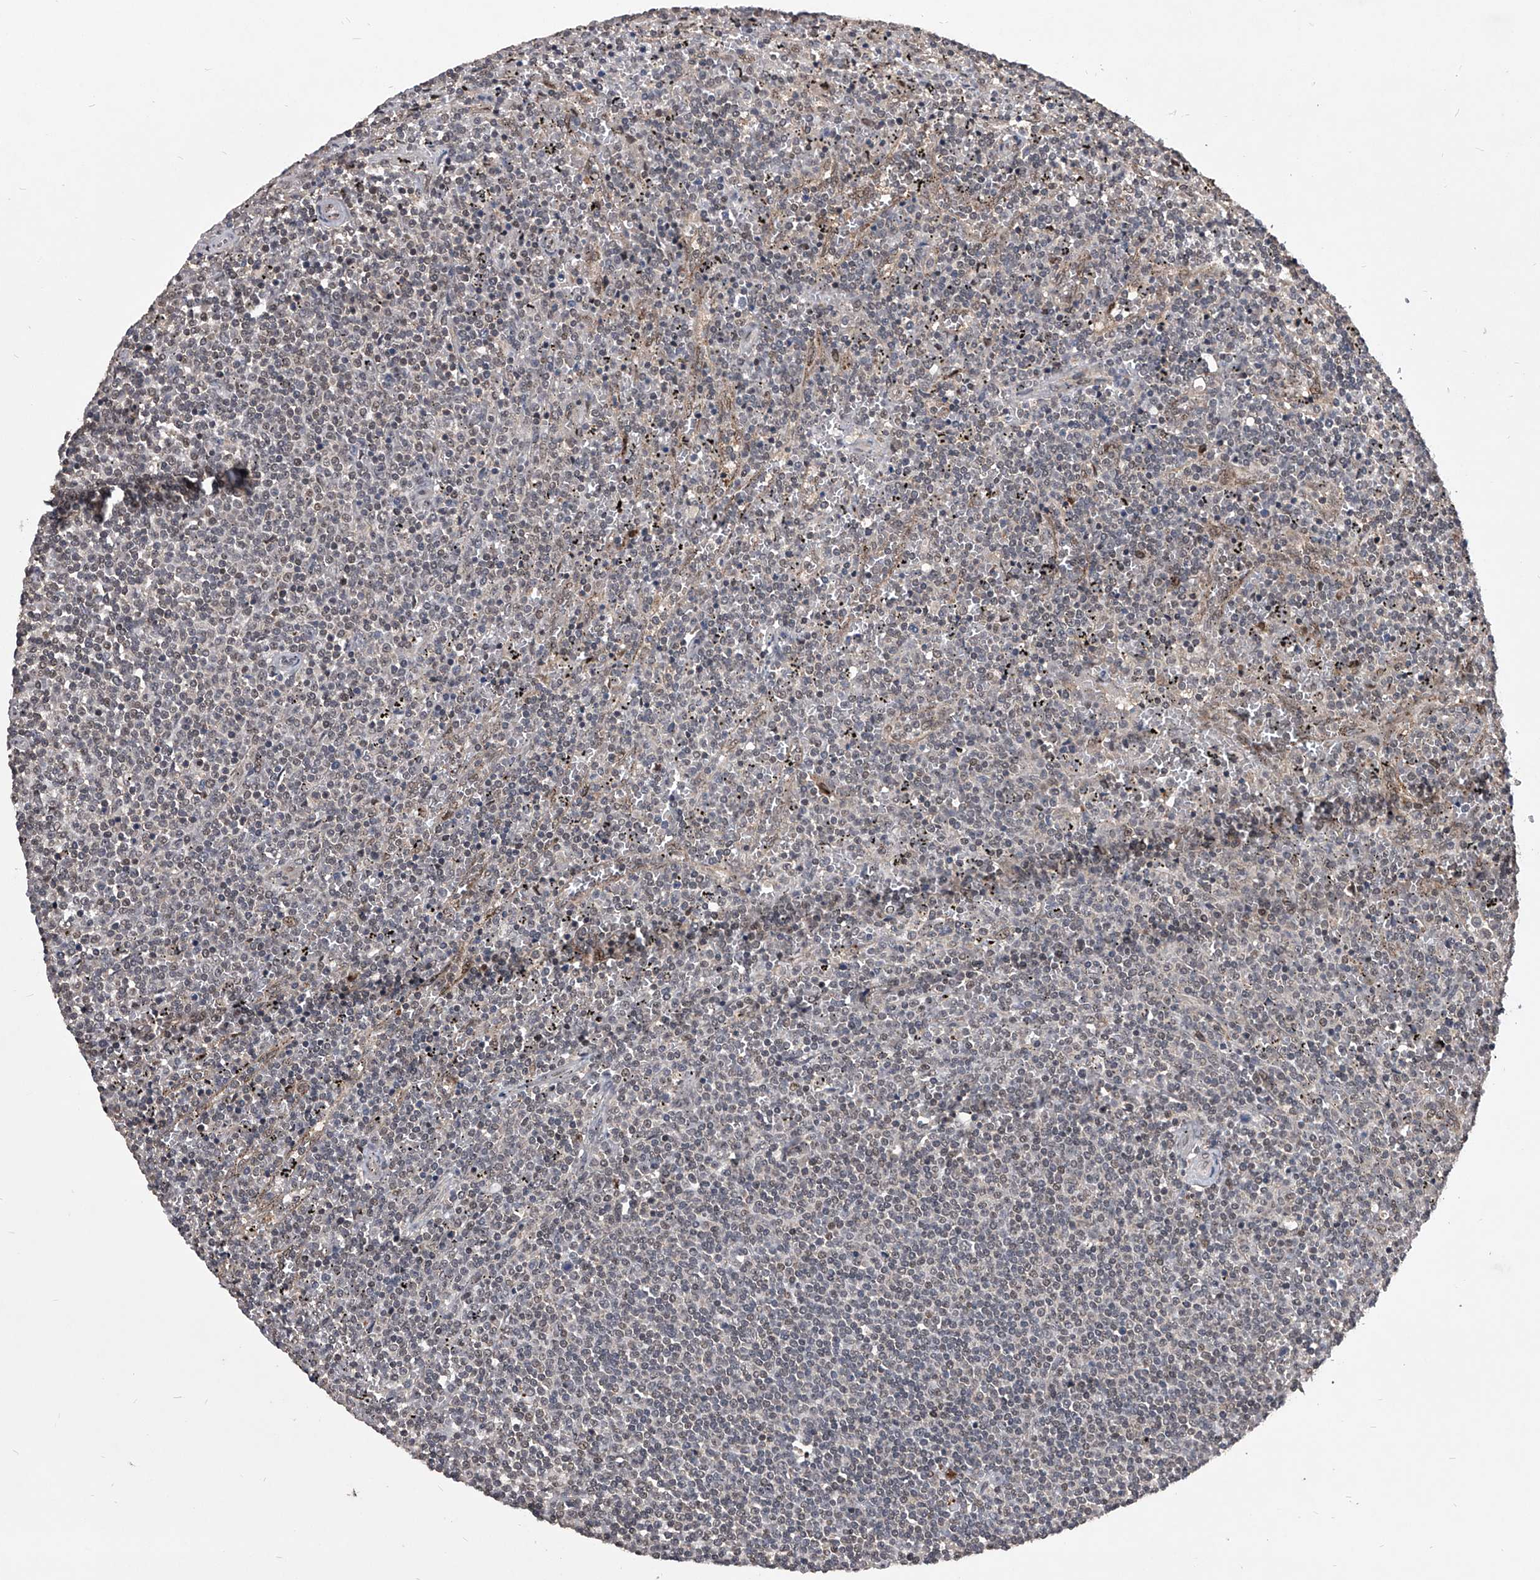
{"staining": {"intensity": "weak", "quantity": "<25%", "location": "nuclear"}, "tissue": "lymphoma", "cell_type": "Tumor cells", "image_type": "cancer", "snomed": [{"axis": "morphology", "description": "Malignant lymphoma, non-Hodgkin's type, Low grade"}, {"axis": "topography", "description": "Spleen"}], "caption": "Tumor cells show no significant protein staining in malignant lymphoma, non-Hodgkin's type (low-grade).", "gene": "CMTR1", "patient": {"sex": "female", "age": 50}}